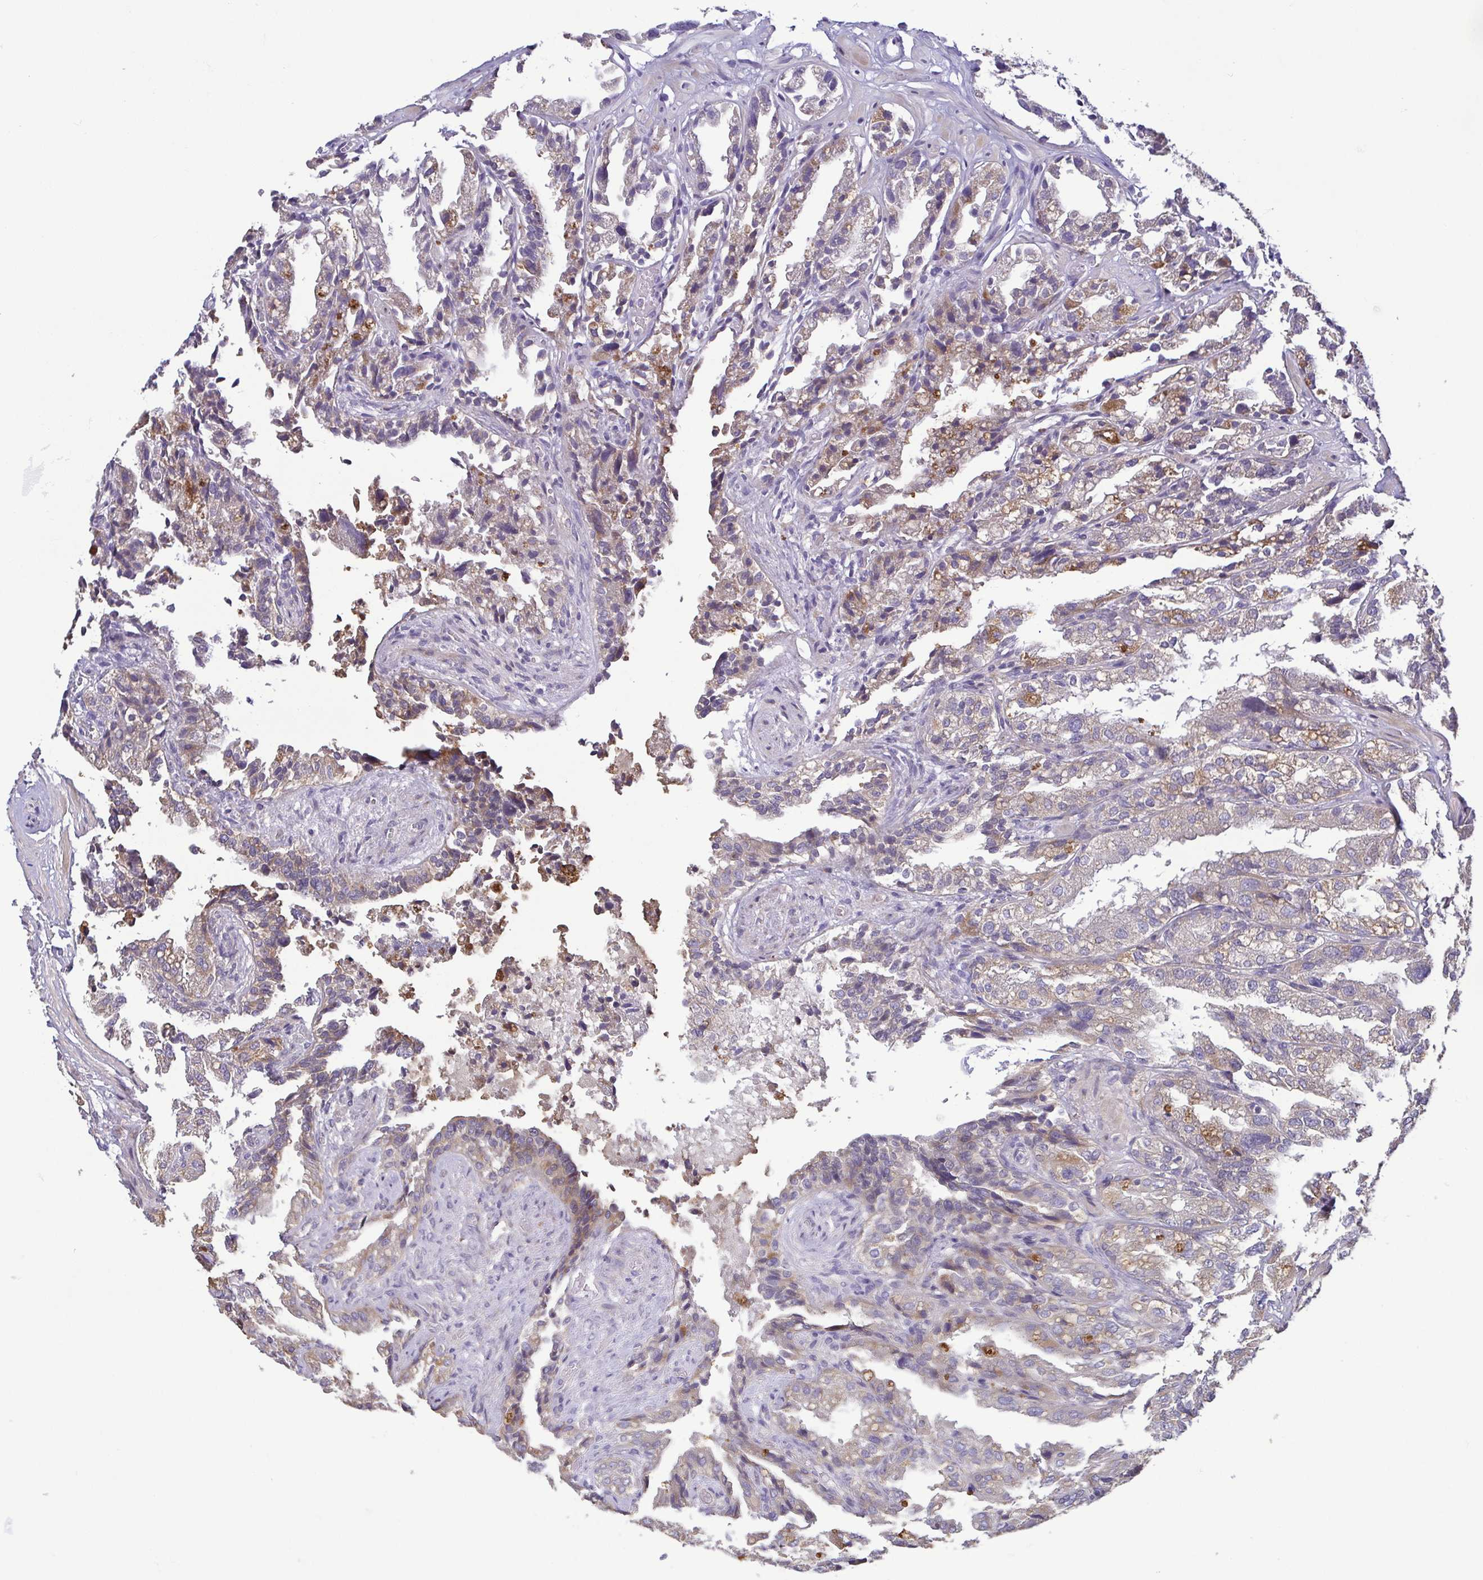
{"staining": {"intensity": "weak", "quantity": "25%-75%", "location": "cytoplasmic/membranous"}, "tissue": "seminal vesicle", "cell_type": "Glandular cells", "image_type": "normal", "snomed": [{"axis": "morphology", "description": "Normal tissue, NOS"}, {"axis": "topography", "description": "Seminal veicle"}], "caption": "About 25%-75% of glandular cells in normal human seminal vesicle show weak cytoplasmic/membranous protein positivity as visualized by brown immunohistochemical staining.", "gene": "LMF2", "patient": {"sex": "male", "age": 57}}